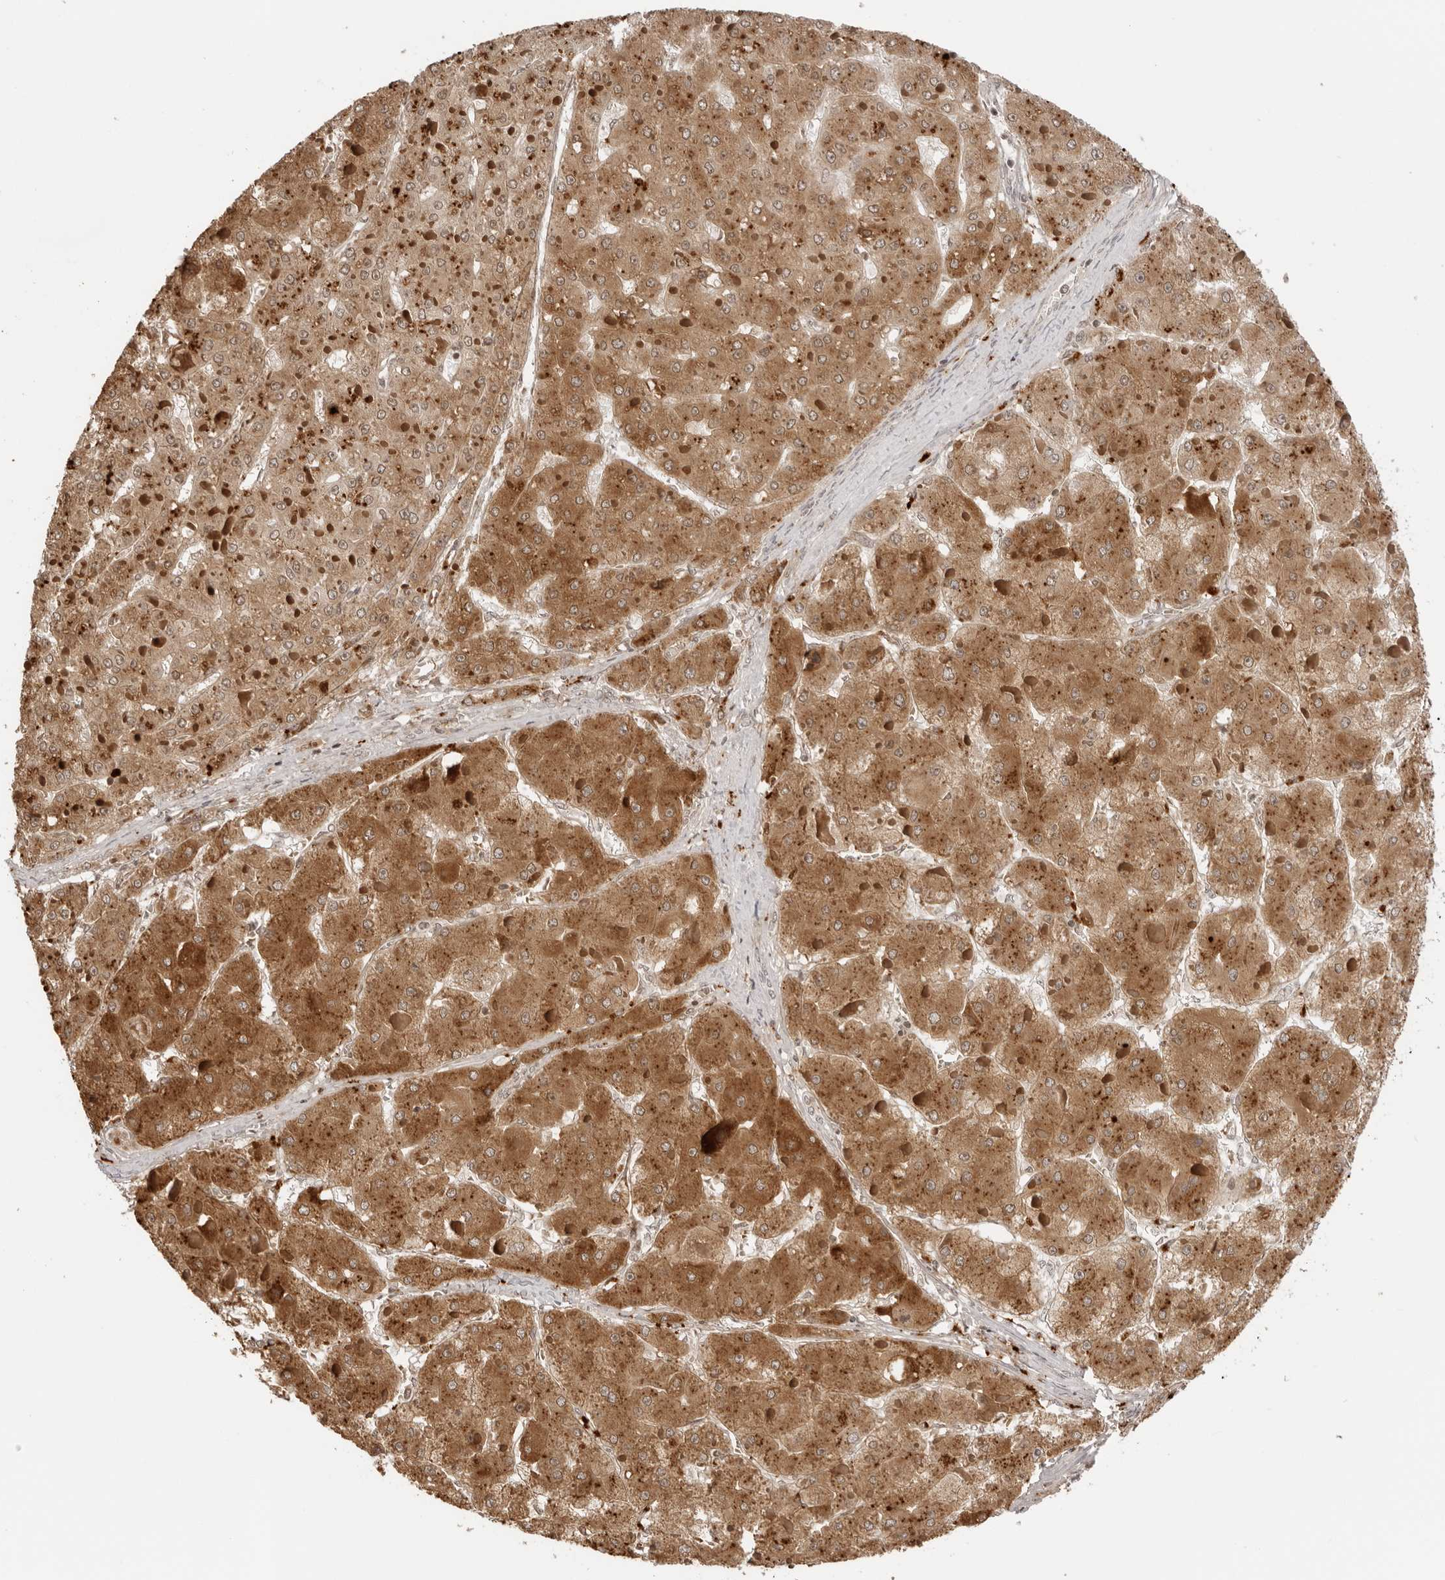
{"staining": {"intensity": "strong", "quantity": ">75%", "location": "cytoplasmic/membranous"}, "tissue": "liver cancer", "cell_type": "Tumor cells", "image_type": "cancer", "snomed": [{"axis": "morphology", "description": "Carcinoma, Hepatocellular, NOS"}, {"axis": "topography", "description": "Liver"}], "caption": "IHC staining of liver cancer, which displays high levels of strong cytoplasmic/membranous positivity in approximately >75% of tumor cells indicating strong cytoplasmic/membranous protein positivity. The staining was performed using DAB (3,3'-diaminobenzidine) (brown) for protein detection and nuclei were counterstained in hematoxylin (blue).", "gene": "IKBKE", "patient": {"sex": "female", "age": 73}}